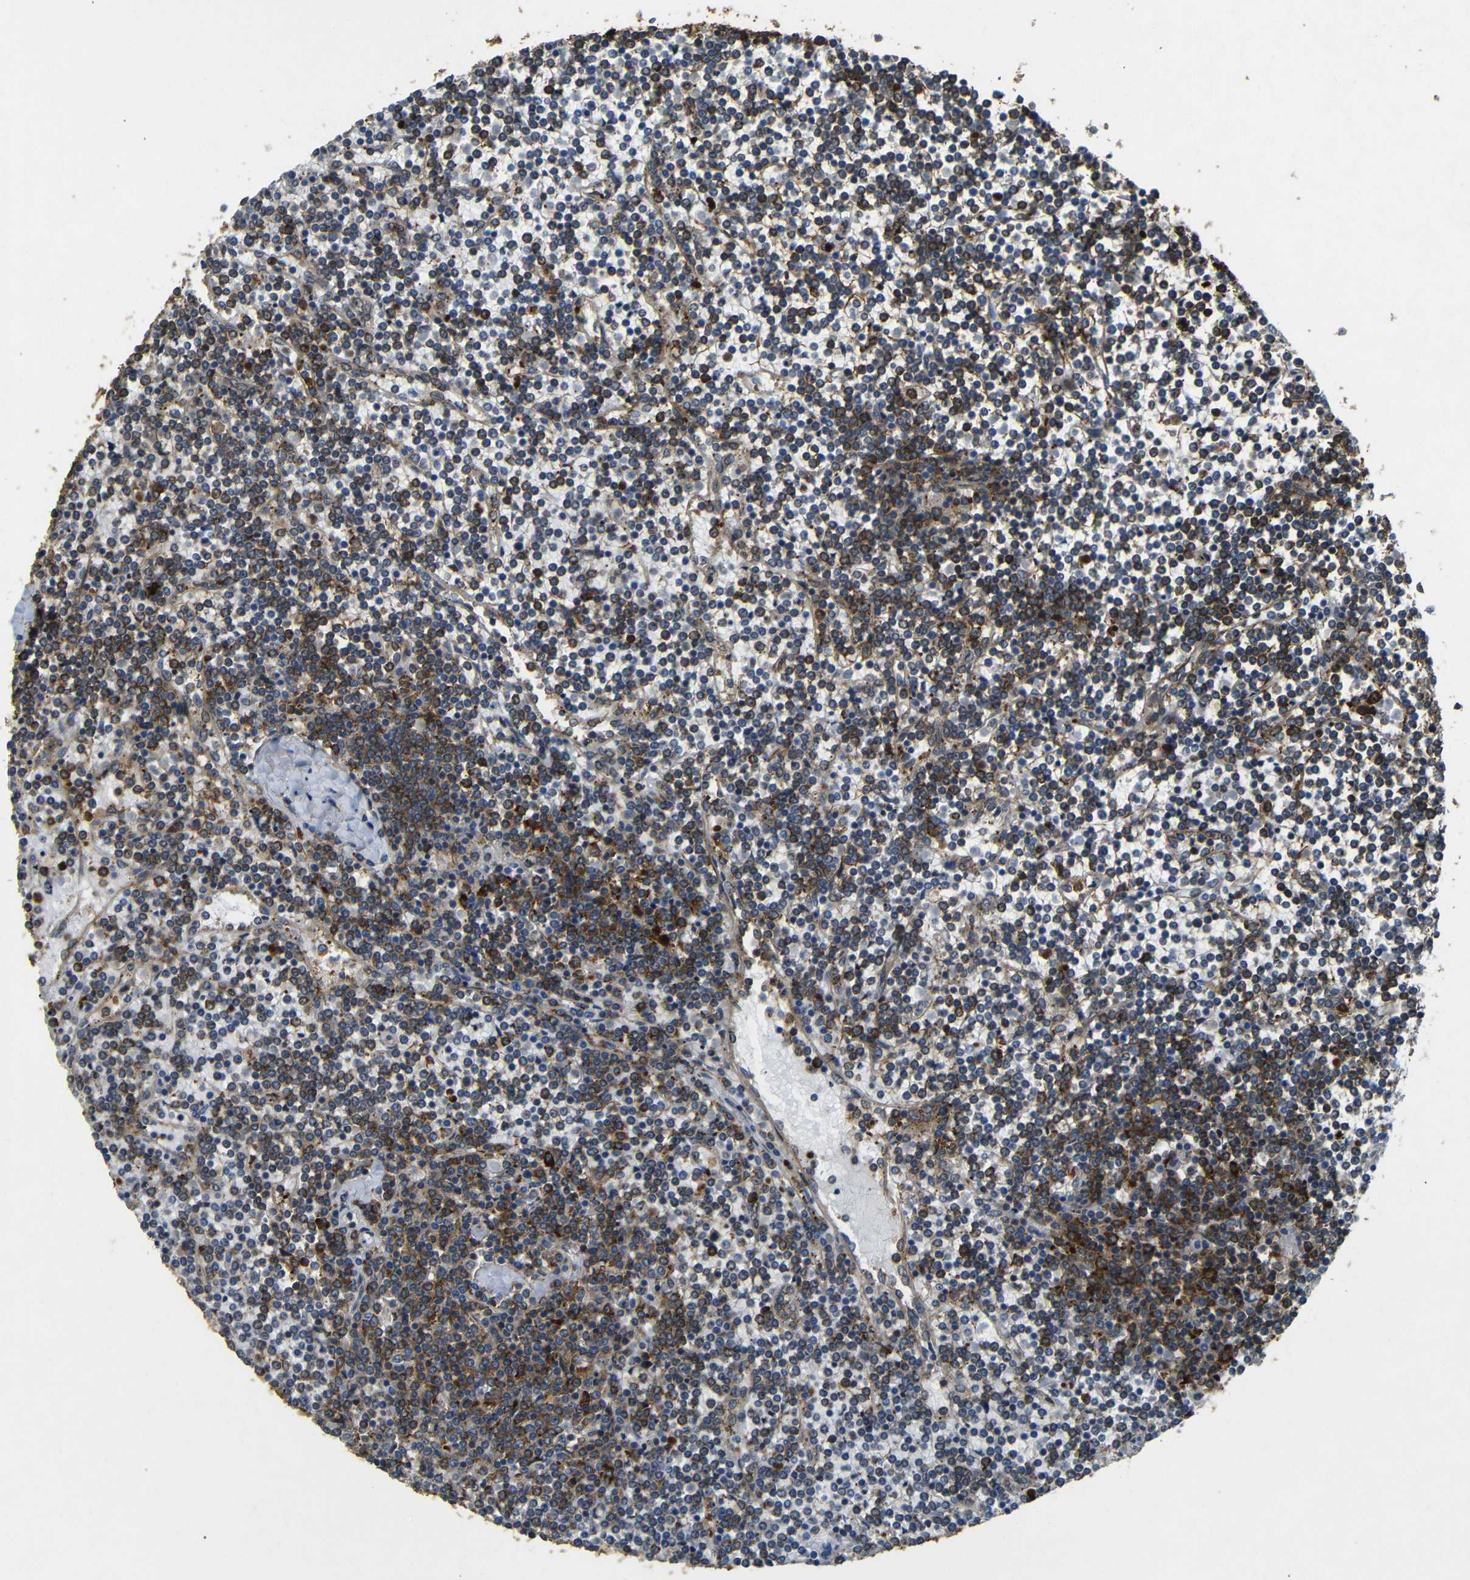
{"staining": {"intensity": "strong", "quantity": "25%-75%", "location": "cytoplasmic/membranous"}, "tissue": "lymphoma", "cell_type": "Tumor cells", "image_type": "cancer", "snomed": [{"axis": "morphology", "description": "Malignant lymphoma, non-Hodgkin's type, Low grade"}, {"axis": "topography", "description": "Spleen"}], "caption": "Lymphoma stained for a protein (brown) reveals strong cytoplasmic/membranous positive staining in approximately 25%-75% of tumor cells.", "gene": "BTF3", "patient": {"sex": "female", "age": 19}}